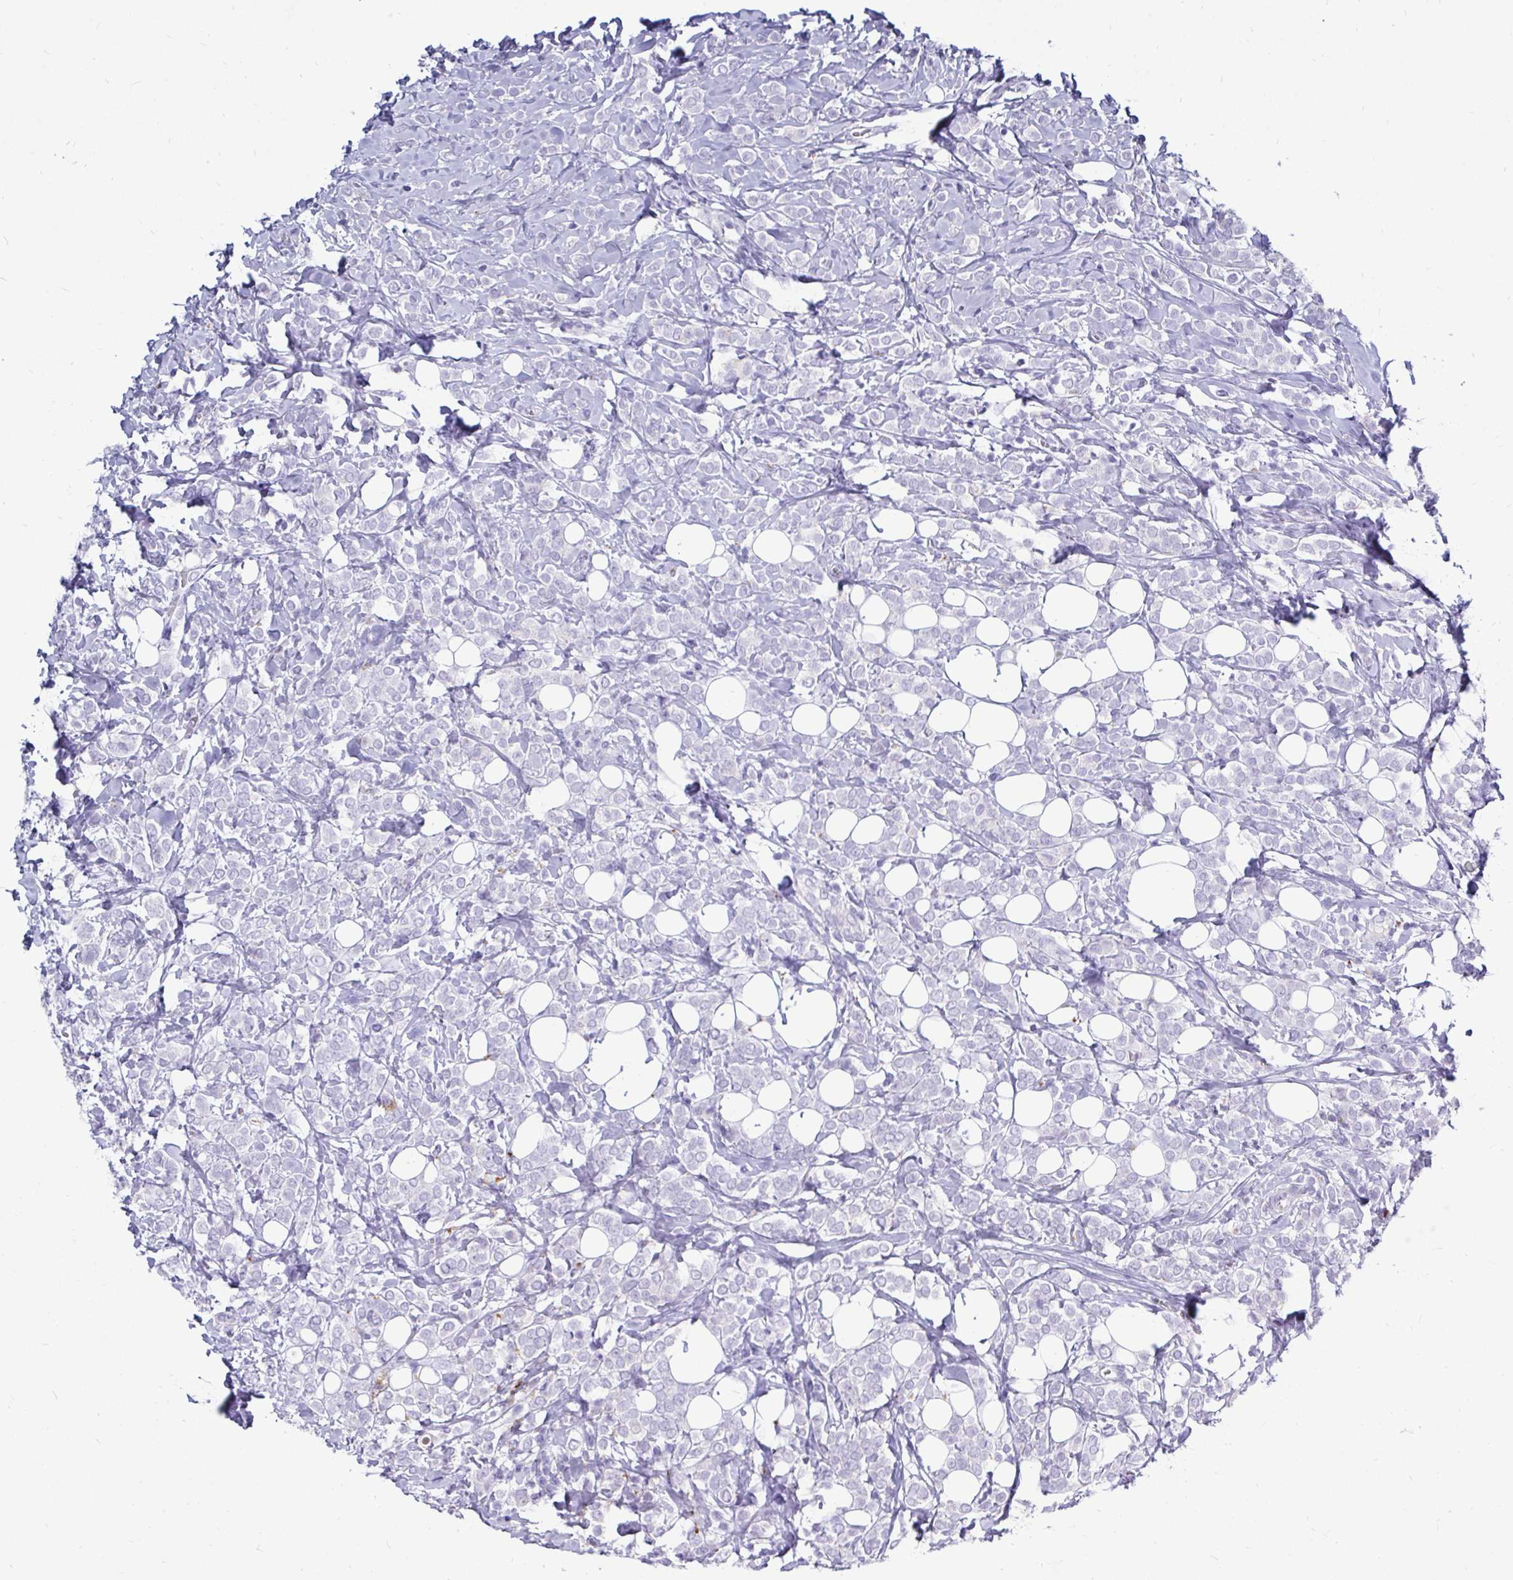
{"staining": {"intensity": "negative", "quantity": "none", "location": "none"}, "tissue": "breast cancer", "cell_type": "Tumor cells", "image_type": "cancer", "snomed": [{"axis": "morphology", "description": "Lobular carcinoma"}, {"axis": "topography", "description": "Breast"}], "caption": "High magnification brightfield microscopy of lobular carcinoma (breast) stained with DAB (brown) and counterstained with hematoxylin (blue): tumor cells show no significant positivity. (Stains: DAB immunohistochemistry with hematoxylin counter stain, Microscopy: brightfield microscopy at high magnification).", "gene": "CTSZ", "patient": {"sex": "female", "age": 49}}